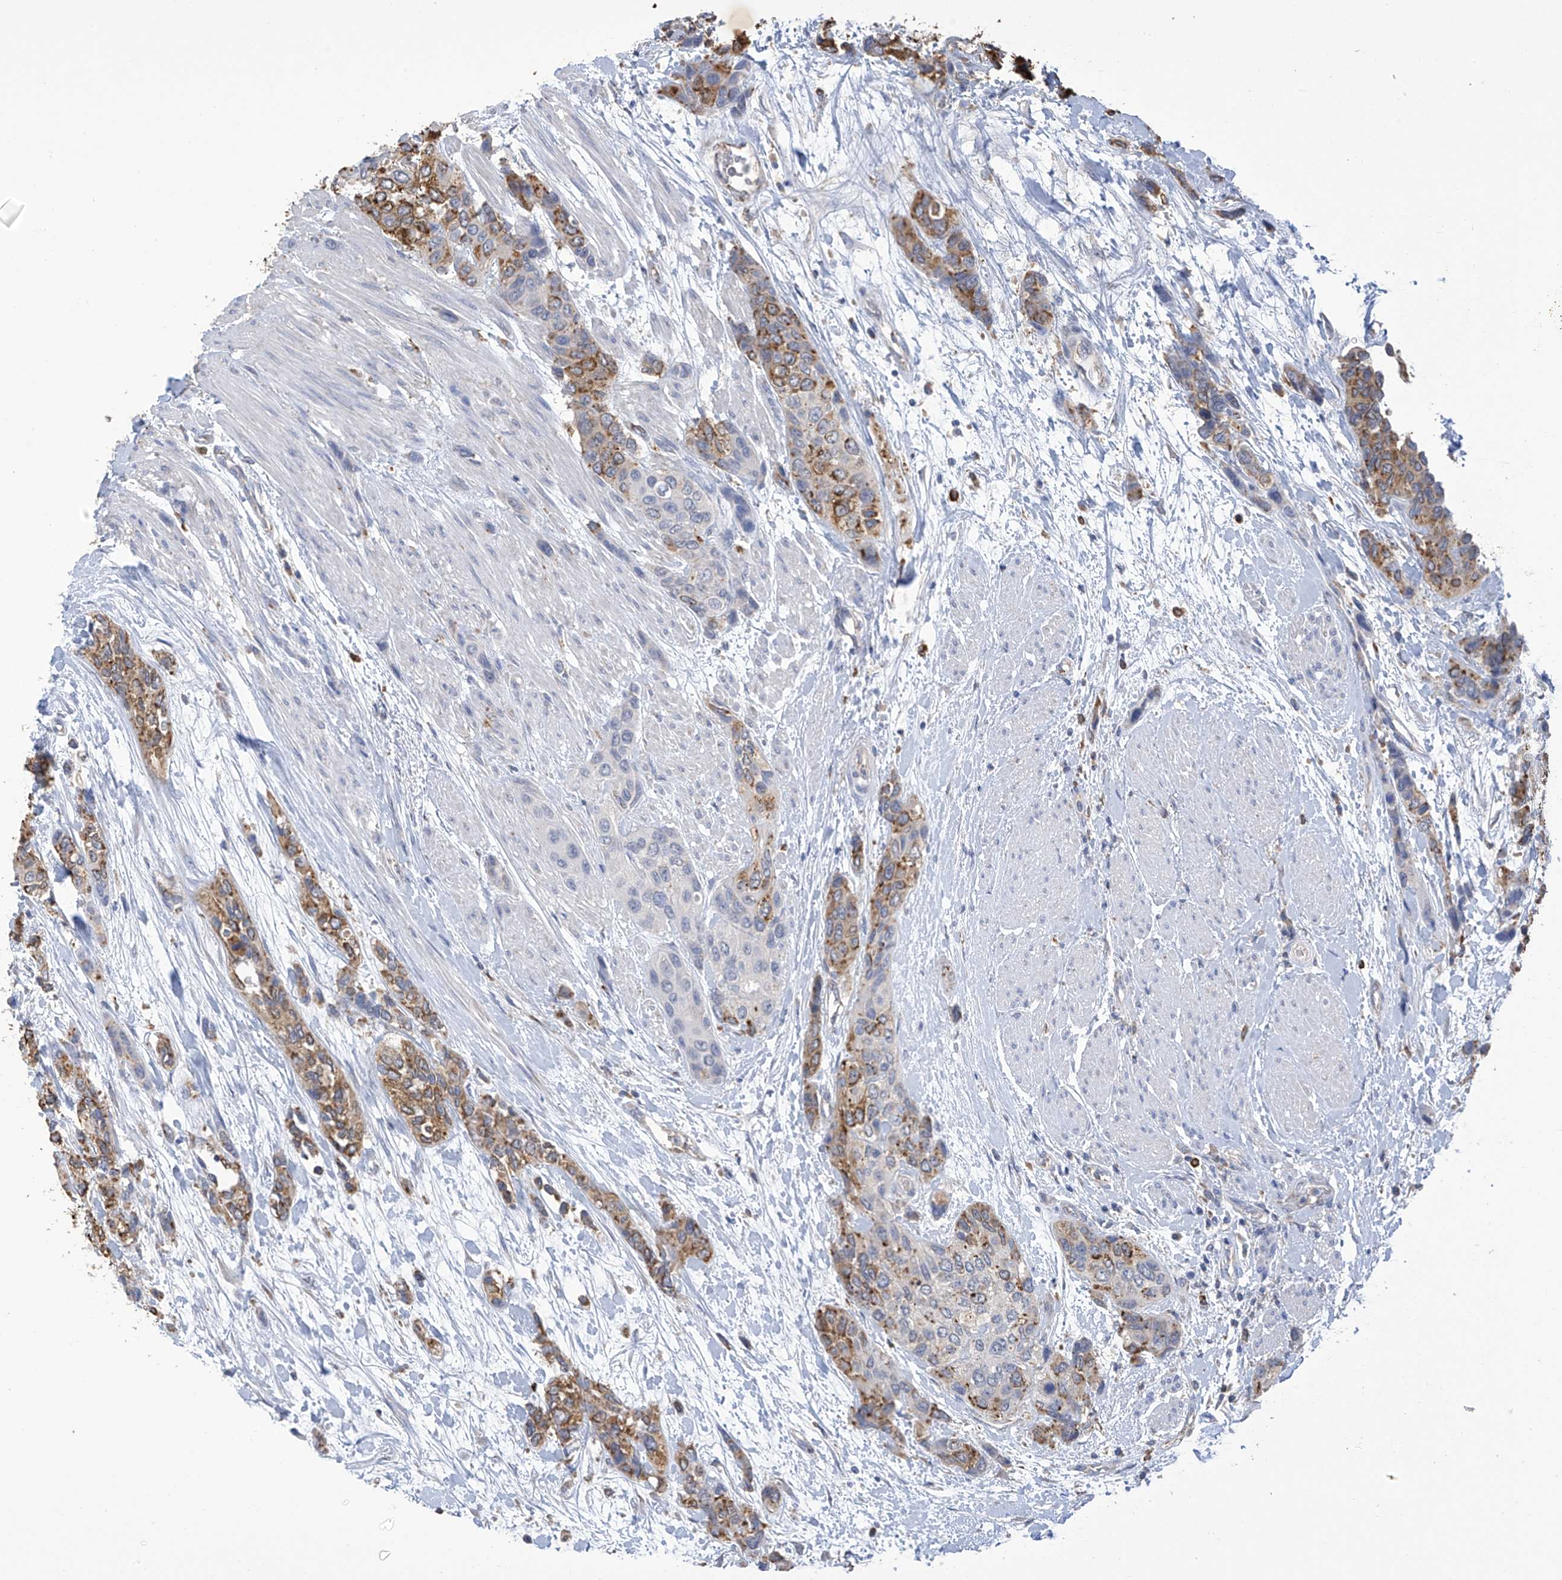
{"staining": {"intensity": "strong", "quantity": "25%-75%", "location": "cytoplasmic/membranous"}, "tissue": "urothelial cancer", "cell_type": "Tumor cells", "image_type": "cancer", "snomed": [{"axis": "morphology", "description": "Normal tissue, NOS"}, {"axis": "morphology", "description": "Urothelial carcinoma, High grade"}, {"axis": "topography", "description": "Vascular tissue"}, {"axis": "topography", "description": "Urinary bladder"}], "caption": "High-power microscopy captured an immunohistochemistry (IHC) photomicrograph of urothelial cancer, revealing strong cytoplasmic/membranous positivity in approximately 25%-75% of tumor cells. Immunohistochemistry (ihc) stains the protein of interest in brown and the nuclei are stained blue.", "gene": "OGT", "patient": {"sex": "female", "age": 56}}